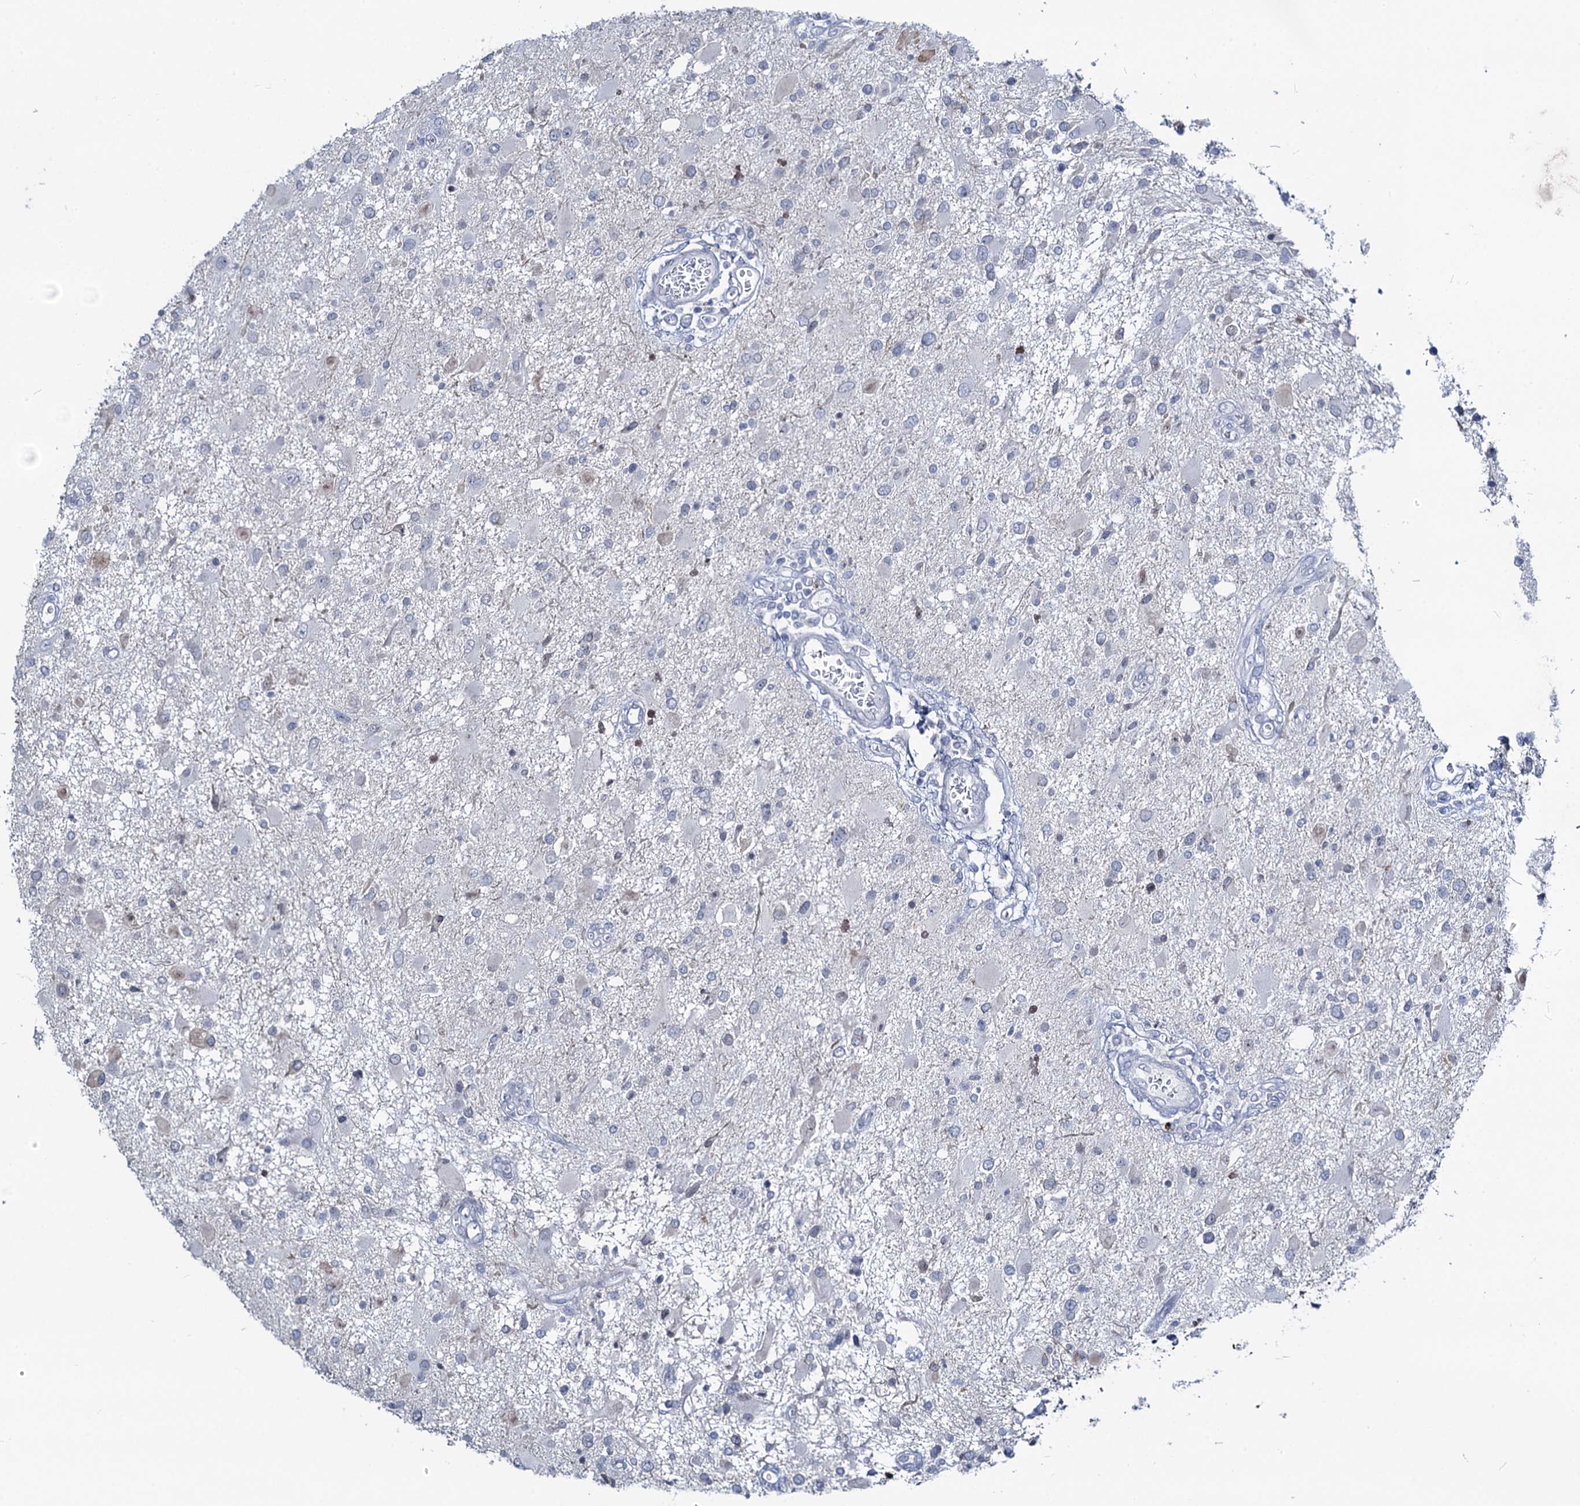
{"staining": {"intensity": "negative", "quantity": "none", "location": "none"}, "tissue": "glioma", "cell_type": "Tumor cells", "image_type": "cancer", "snomed": [{"axis": "morphology", "description": "Glioma, malignant, High grade"}, {"axis": "topography", "description": "Brain"}], "caption": "Tumor cells show no significant staining in glioma. (DAB (3,3'-diaminobenzidine) IHC with hematoxylin counter stain).", "gene": "TOX3", "patient": {"sex": "male", "age": 53}}